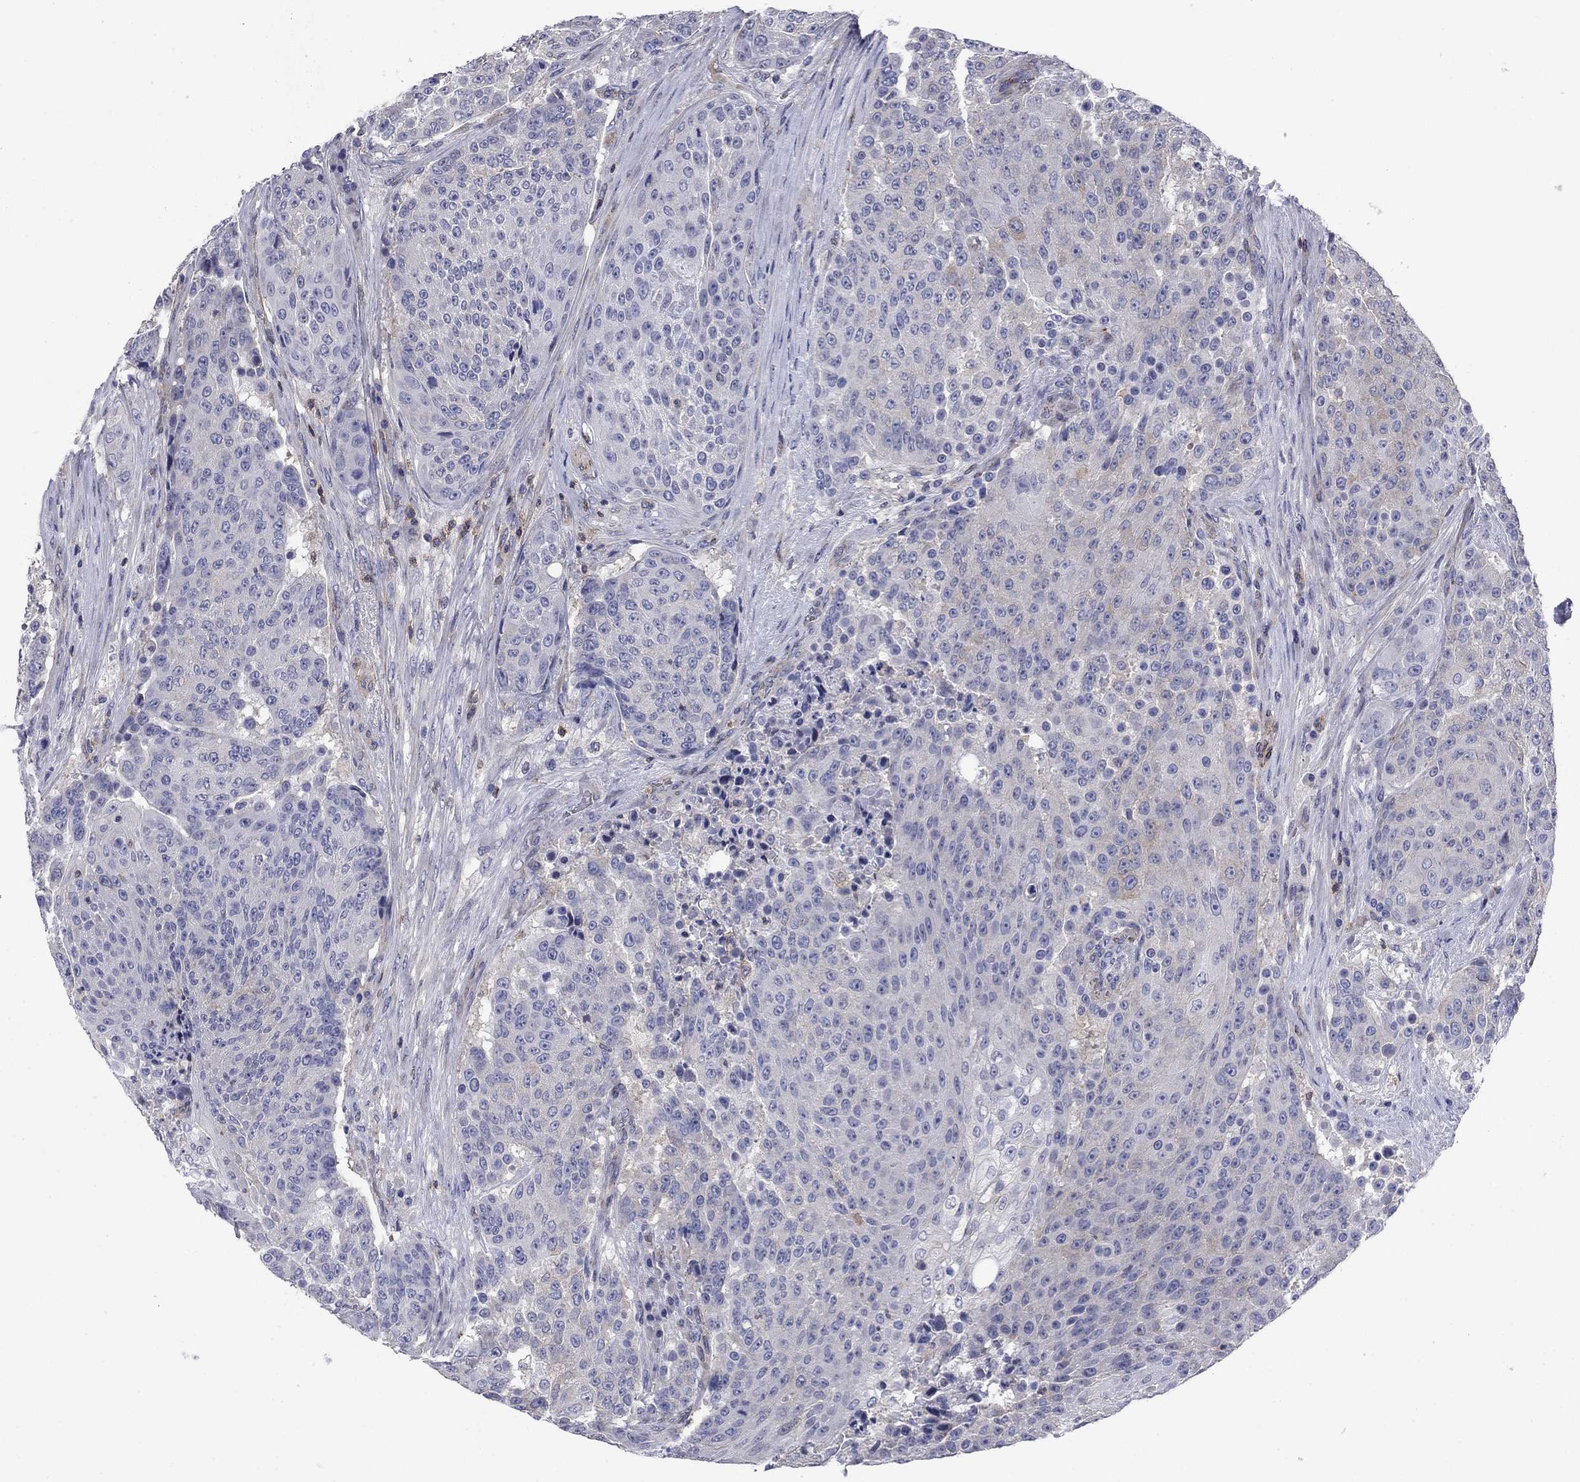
{"staining": {"intensity": "negative", "quantity": "none", "location": "none"}, "tissue": "urothelial cancer", "cell_type": "Tumor cells", "image_type": "cancer", "snomed": [{"axis": "morphology", "description": "Urothelial carcinoma, High grade"}, {"axis": "topography", "description": "Urinary bladder"}], "caption": "Immunohistochemistry (IHC) micrograph of urothelial cancer stained for a protein (brown), which reveals no expression in tumor cells.", "gene": "PSD4", "patient": {"sex": "female", "age": 63}}